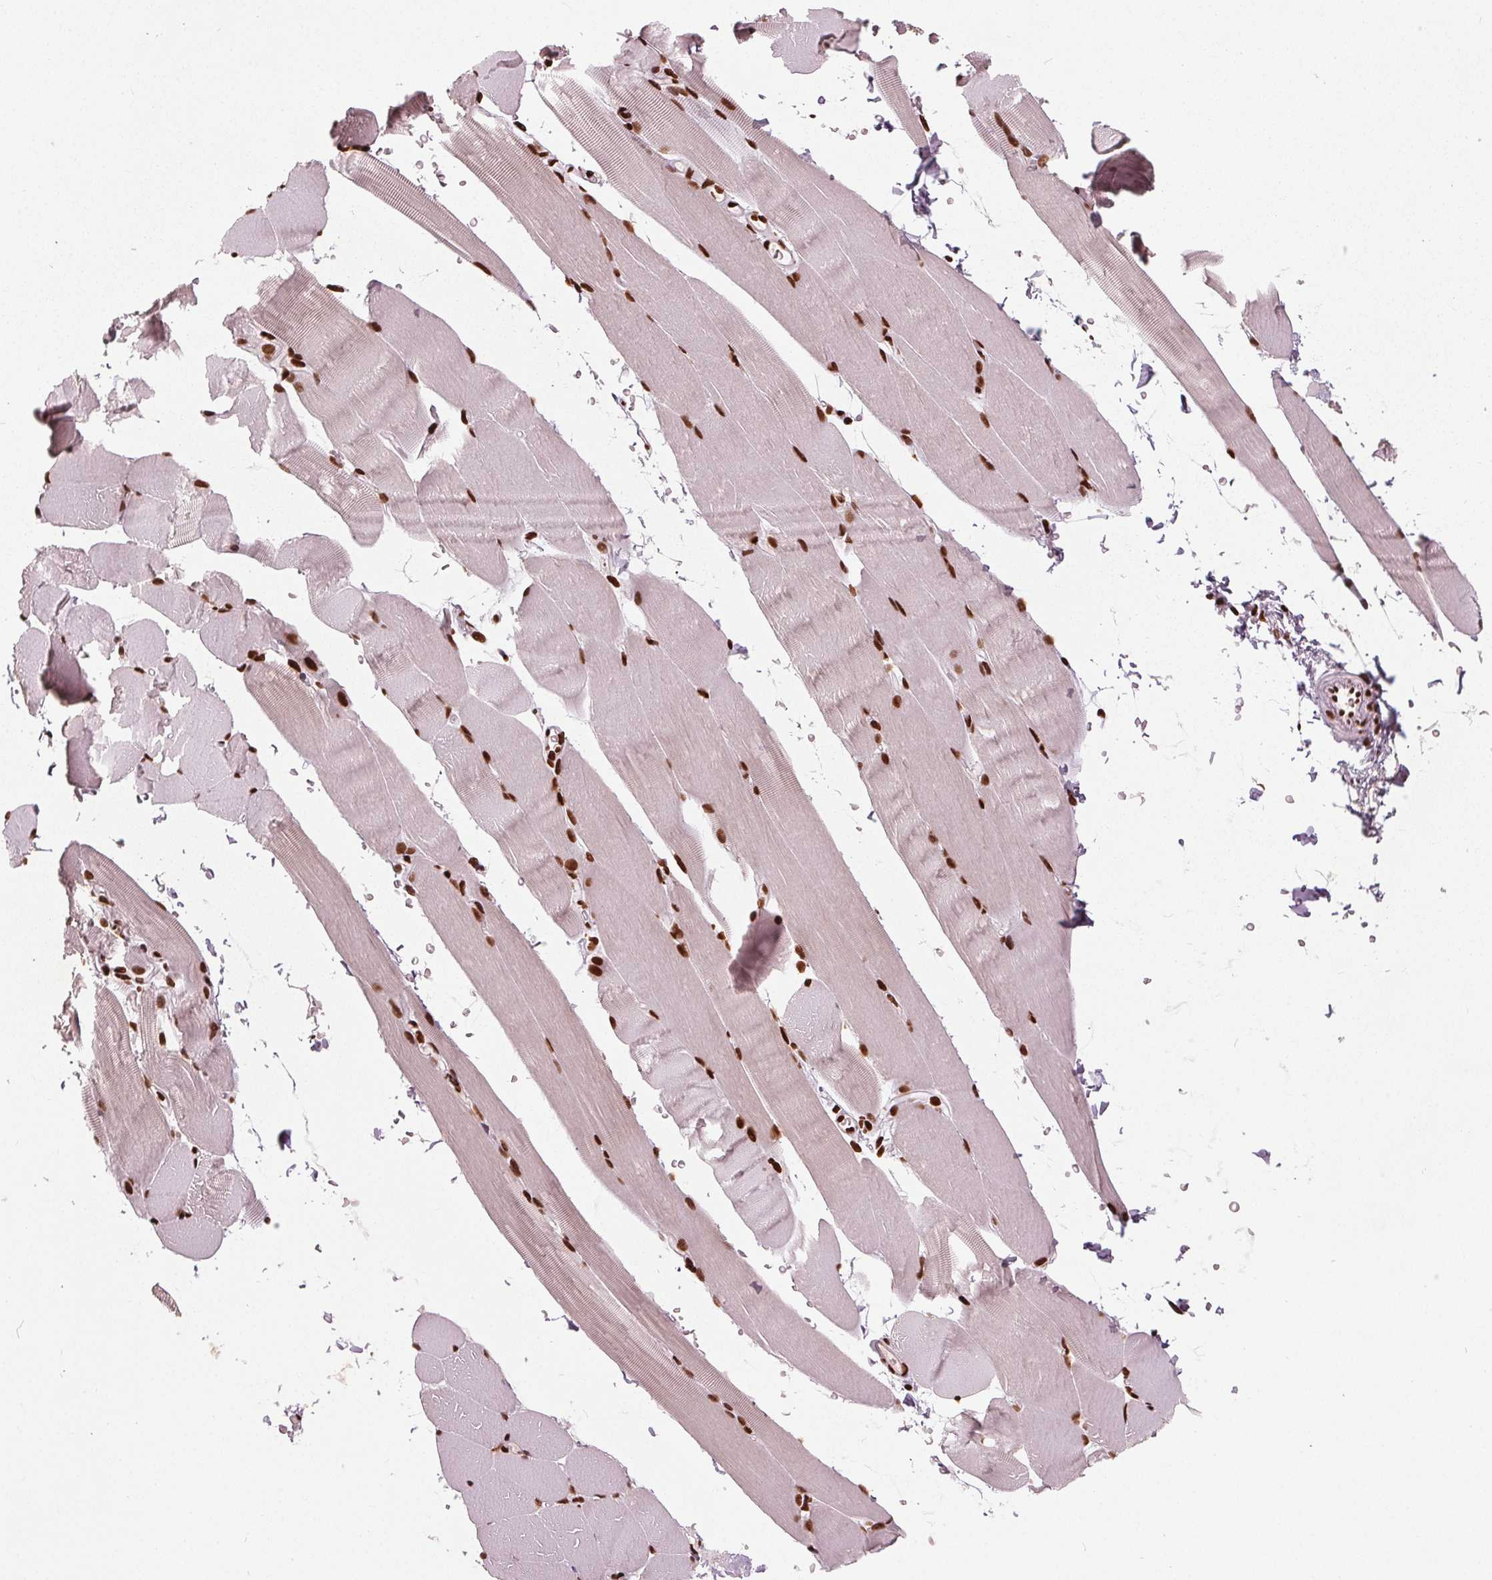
{"staining": {"intensity": "strong", "quantity": ">75%", "location": "nuclear"}, "tissue": "skeletal muscle", "cell_type": "Myocytes", "image_type": "normal", "snomed": [{"axis": "morphology", "description": "Normal tissue, NOS"}, {"axis": "topography", "description": "Skeletal muscle"}], "caption": "Strong nuclear protein positivity is seen in about >75% of myocytes in skeletal muscle.", "gene": "BRD4", "patient": {"sex": "female", "age": 37}}